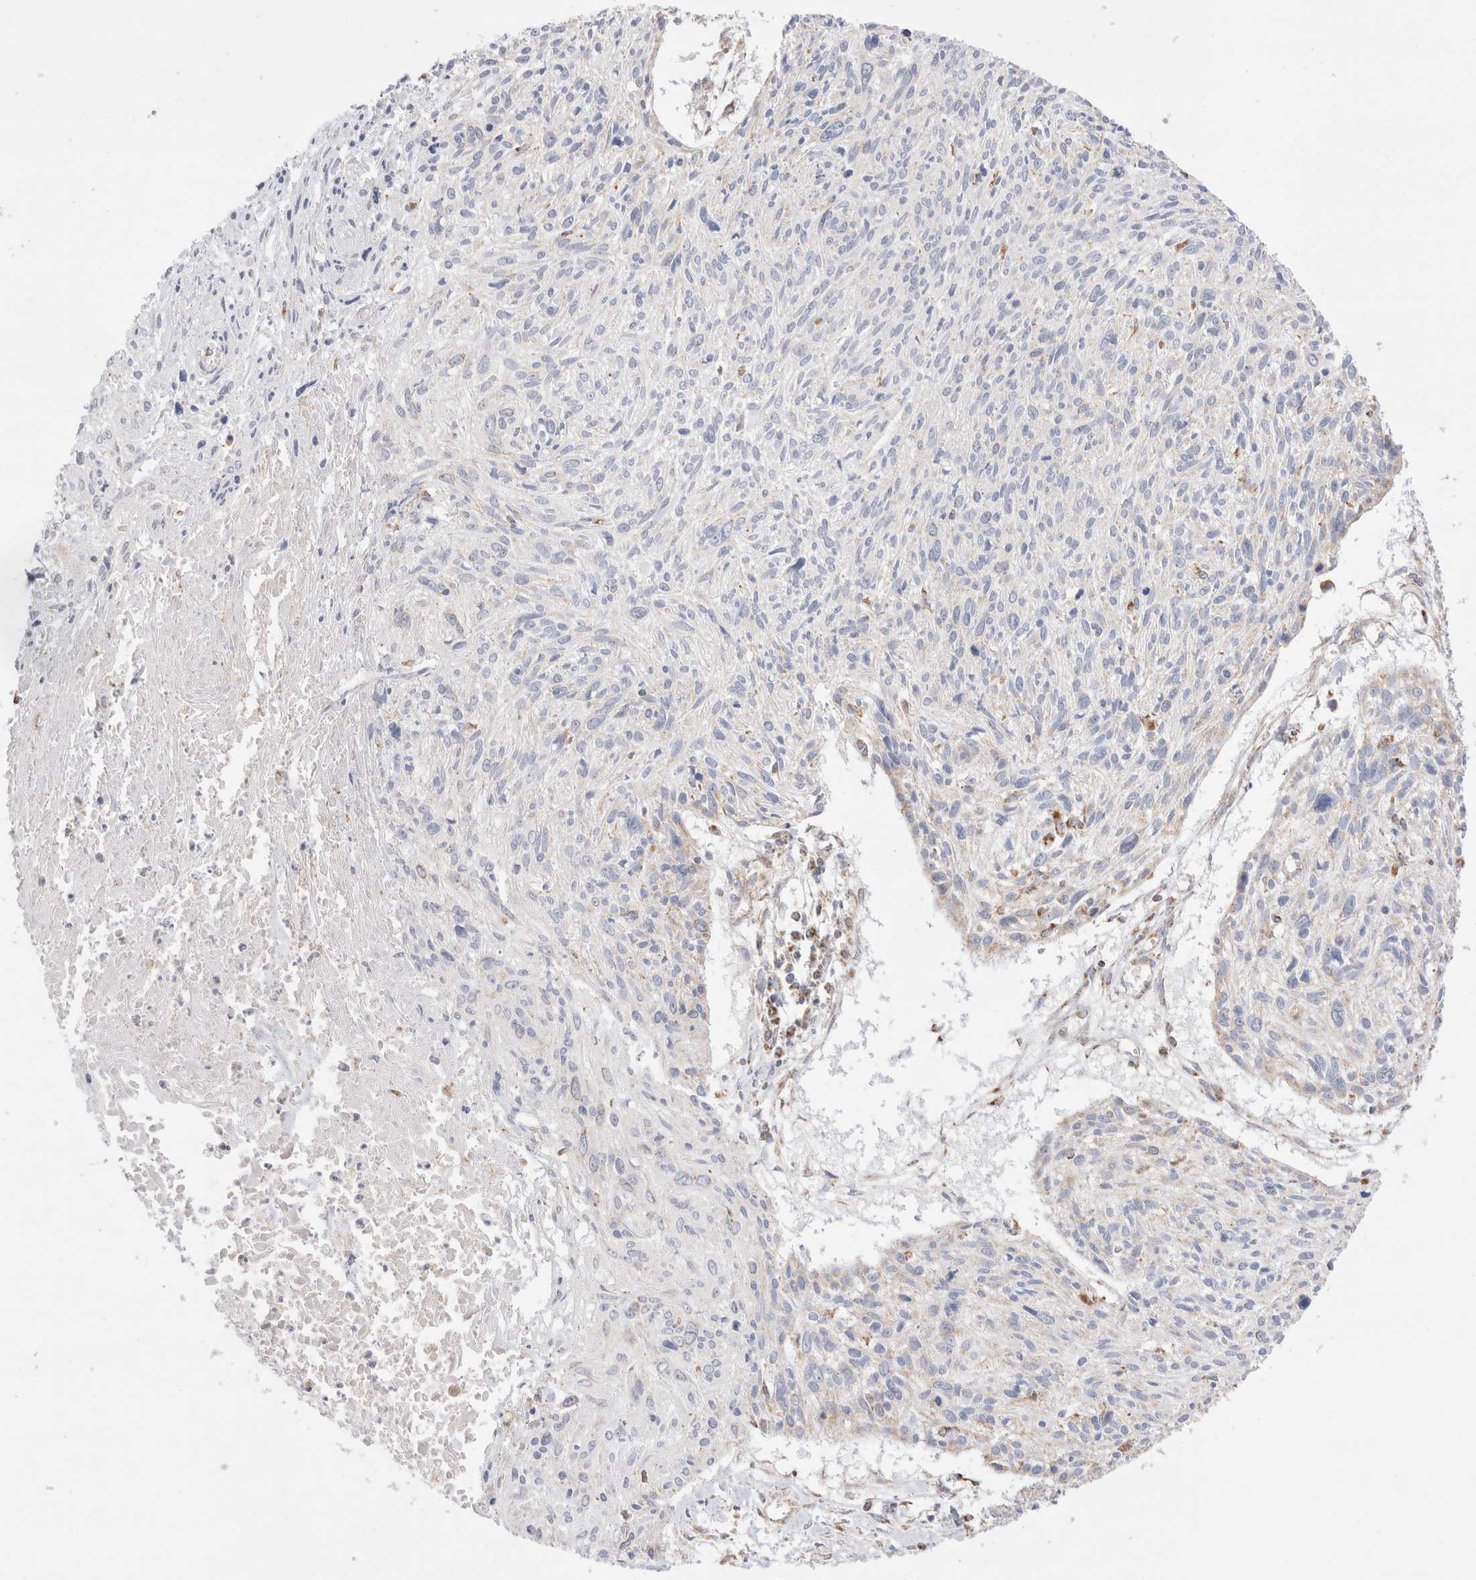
{"staining": {"intensity": "negative", "quantity": "none", "location": "none"}, "tissue": "cervical cancer", "cell_type": "Tumor cells", "image_type": "cancer", "snomed": [{"axis": "morphology", "description": "Squamous cell carcinoma, NOS"}, {"axis": "topography", "description": "Cervix"}], "caption": "The micrograph demonstrates no significant expression in tumor cells of cervical squamous cell carcinoma.", "gene": "TMPPE", "patient": {"sex": "female", "age": 51}}